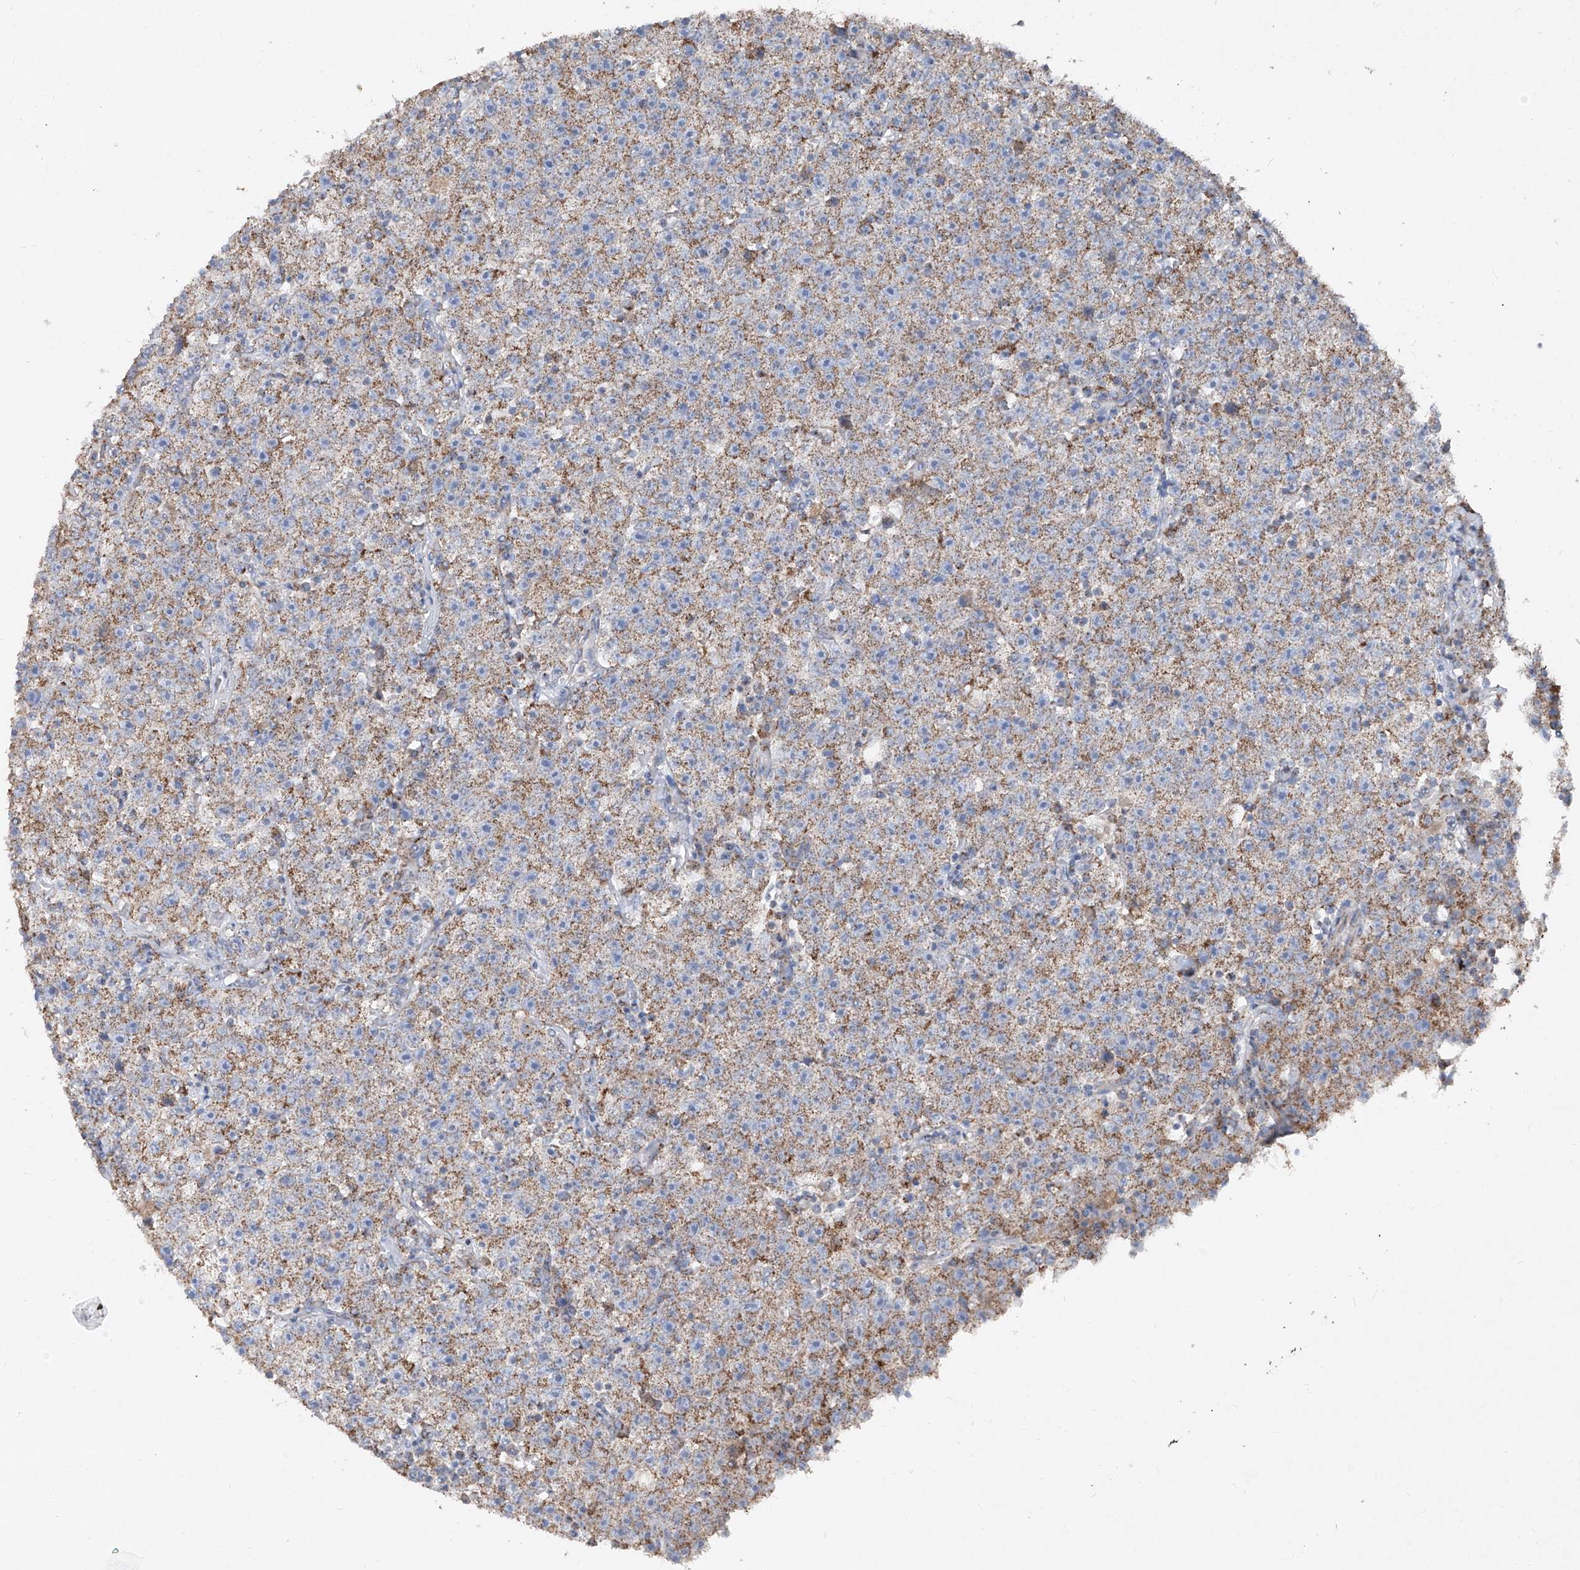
{"staining": {"intensity": "moderate", "quantity": "25%-75%", "location": "cytoplasmic/membranous"}, "tissue": "testis cancer", "cell_type": "Tumor cells", "image_type": "cancer", "snomed": [{"axis": "morphology", "description": "Seminoma, NOS"}, {"axis": "topography", "description": "Testis"}], "caption": "Protein staining demonstrates moderate cytoplasmic/membranous staining in about 25%-75% of tumor cells in testis cancer.", "gene": "ABCD3", "patient": {"sex": "male", "age": 22}}